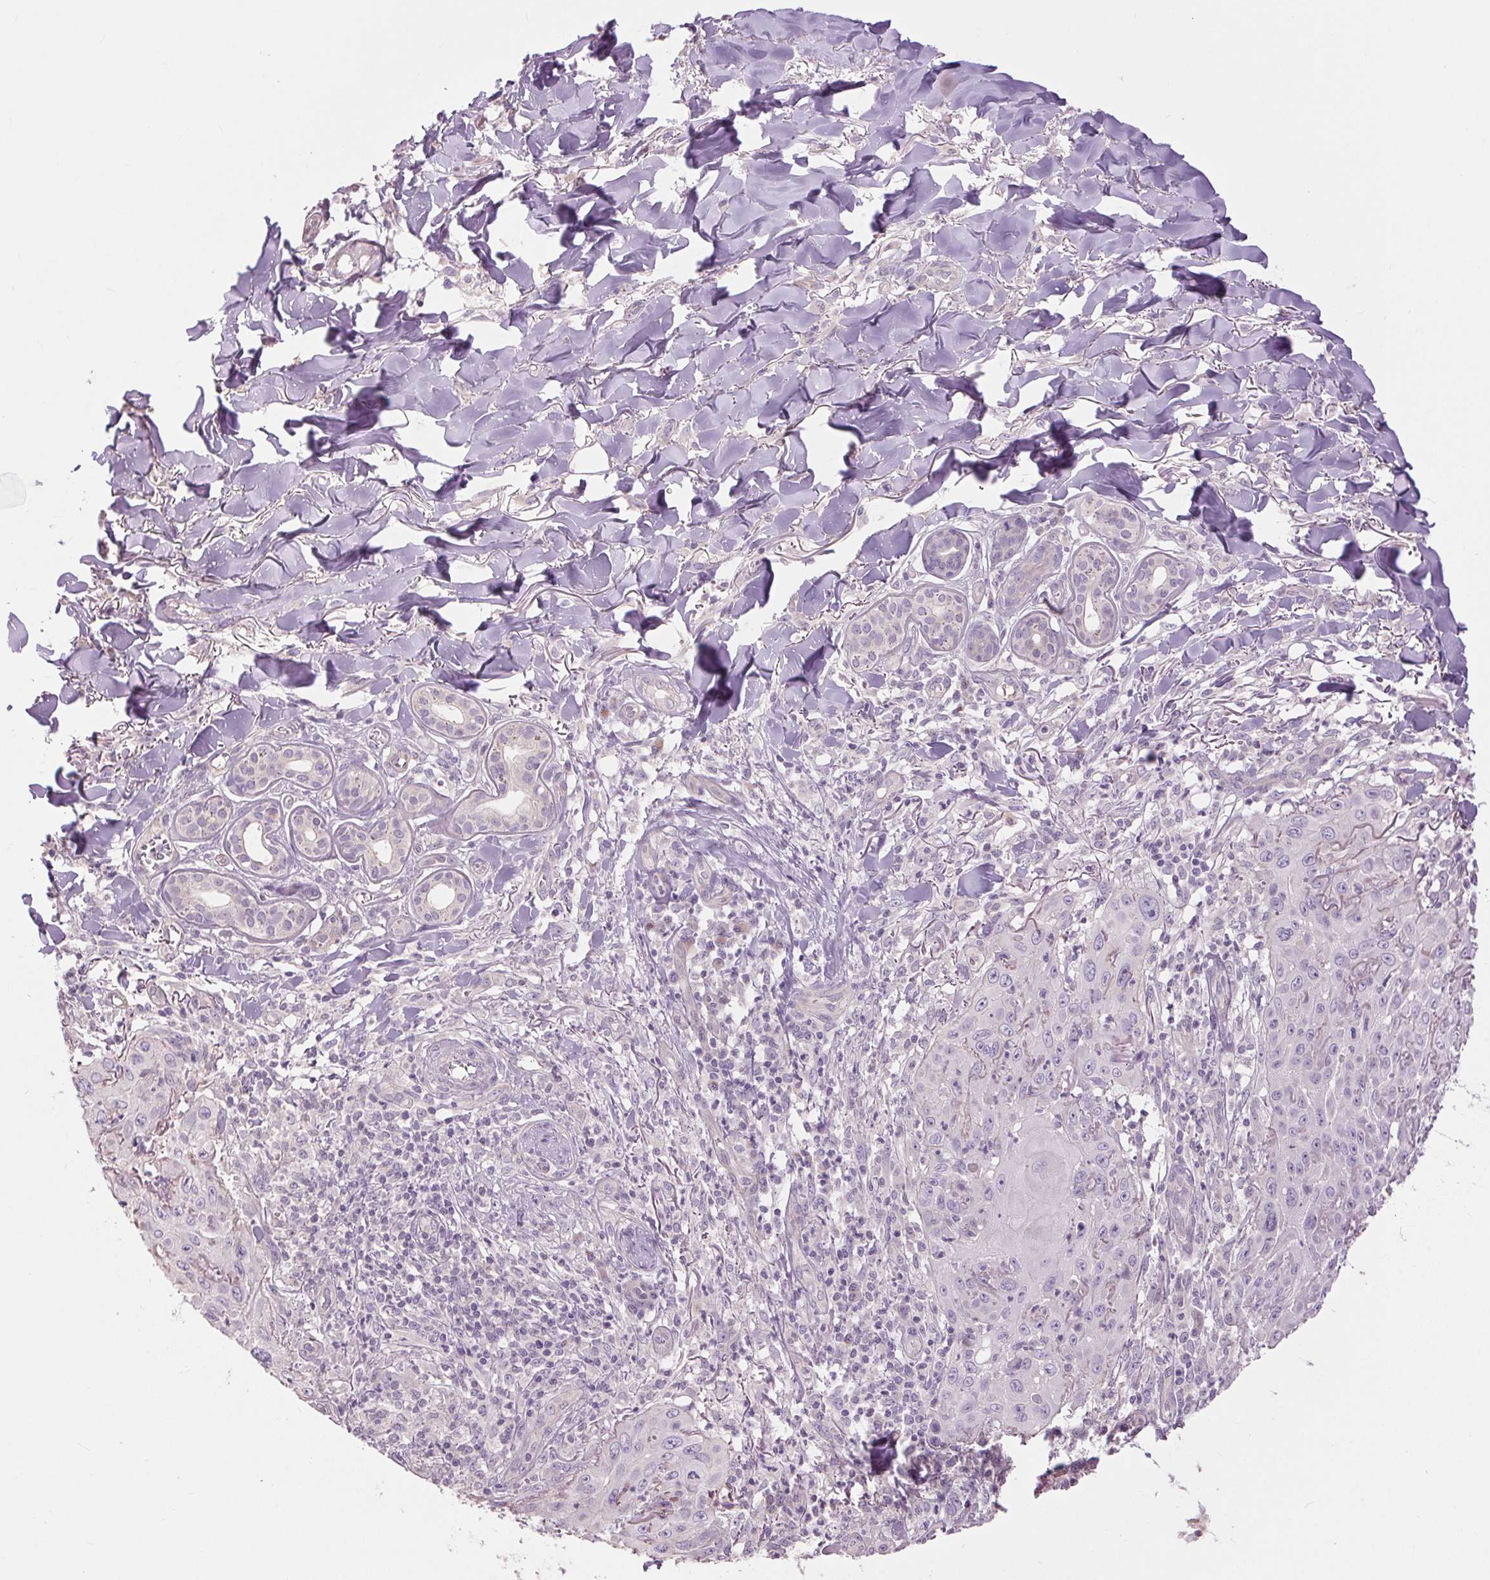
{"staining": {"intensity": "negative", "quantity": "none", "location": "none"}, "tissue": "skin cancer", "cell_type": "Tumor cells", "image_type": "cancer", "snomed": [{"axis": "morphology", "description": "Squamous cell carcinoma, NOS"}, {"axis": "topography", "description": "Skin"}], "caption": "There is no significant expression in tumor cells of skin squamous cell carcinoma.", "gene": "CTNNA3", "patient": {"sex": "male", "age": 75}}